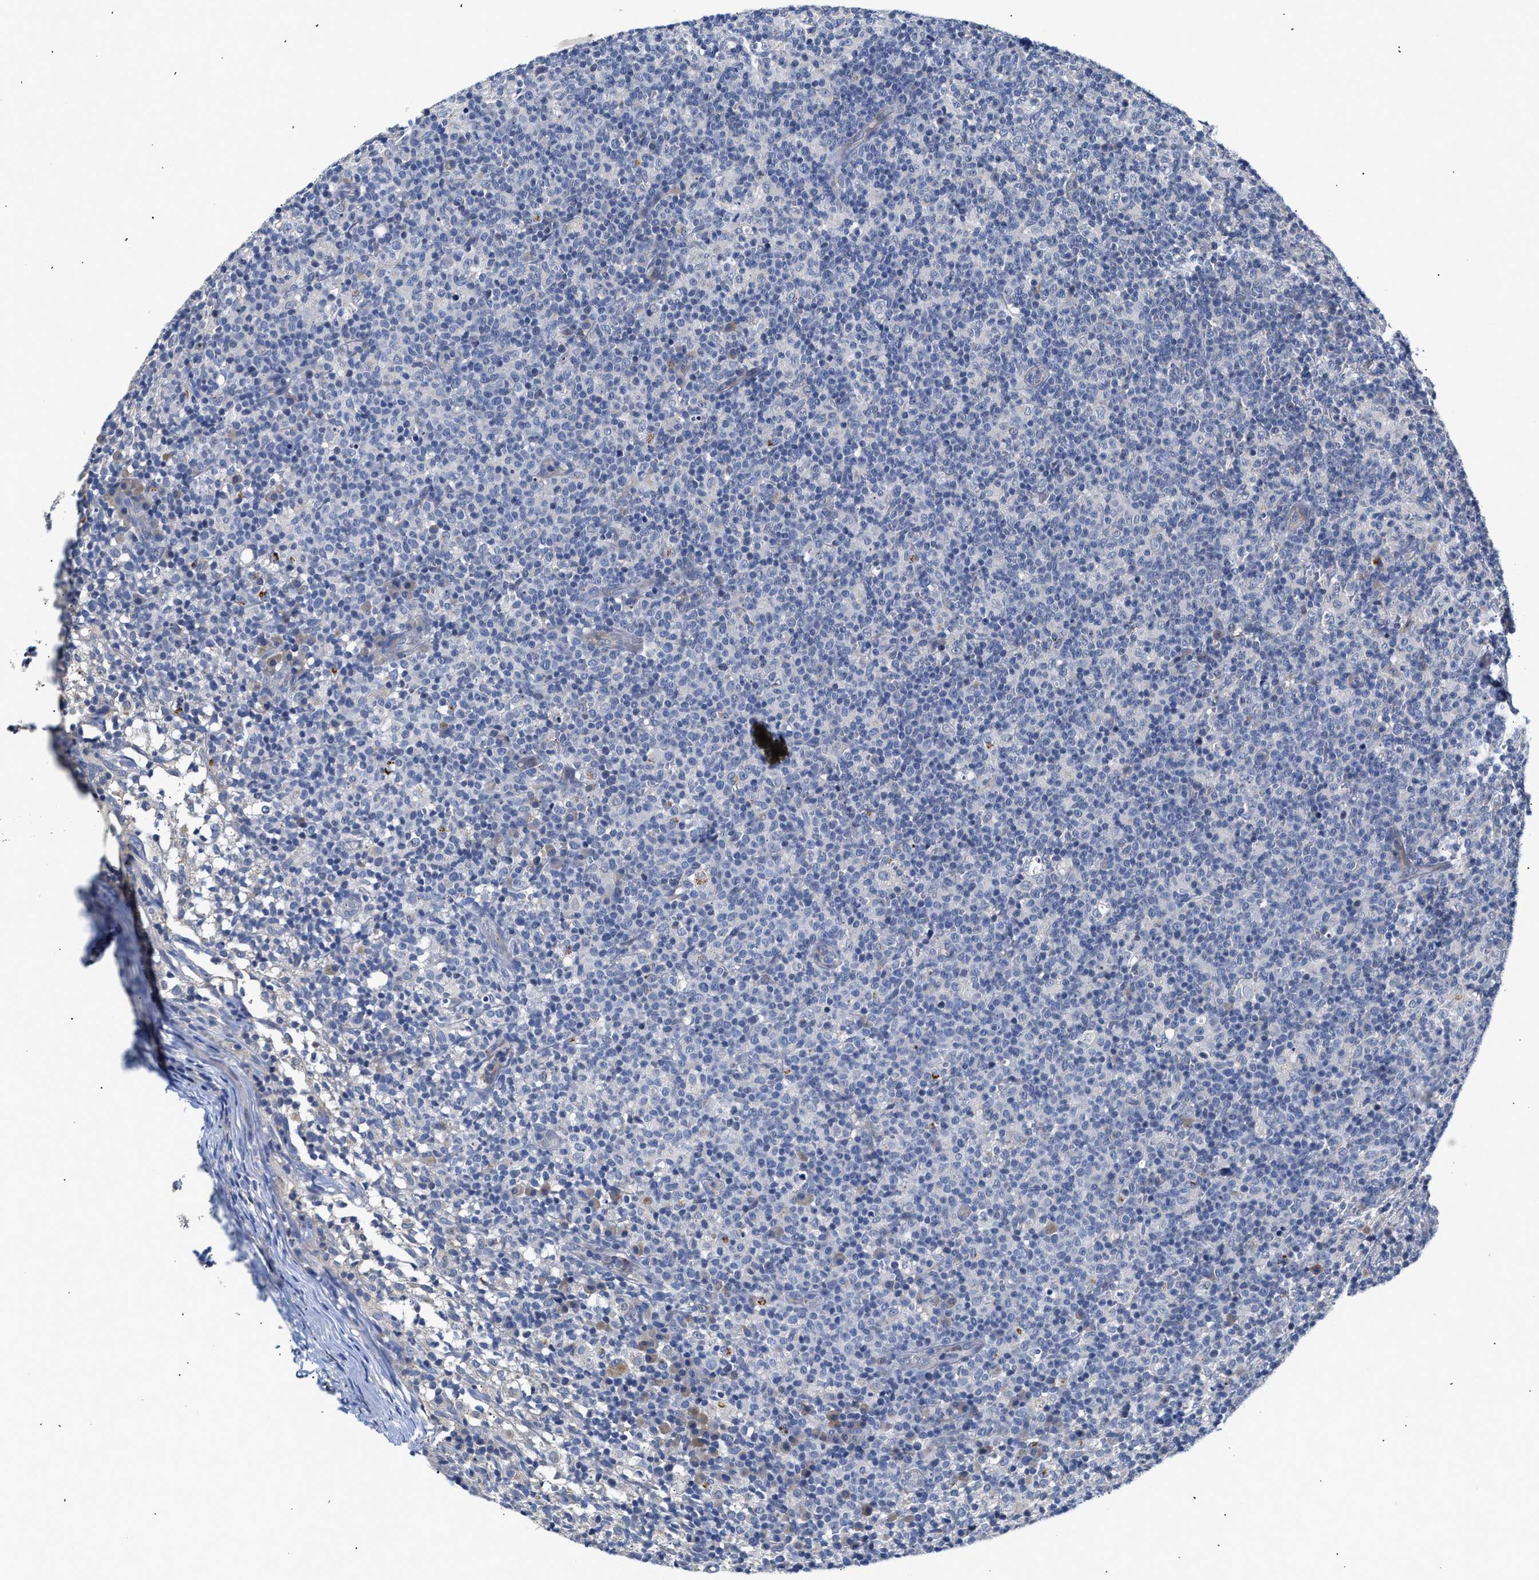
{"staining": {"intensity": "negative", "quantity": "none", "location": "none"}, "tissue": "lymph node", "cell_type": "Germinal center cells", "image_type": "normal", "snomed": [{"axis": "morphology", "description": "Normal tissue, NOS"}, {"axis": "morphology", "description": "Inflammation, NOS"}, {"axis": "topography", "description": "Lymph node"}], "caption": "IHC photomicrograph of benign lymph node stained for a protein (brown), which displays no expression in germinal center cells.", "gene": "CCDC146", "patient": {"sex": "male", "age": 55}}